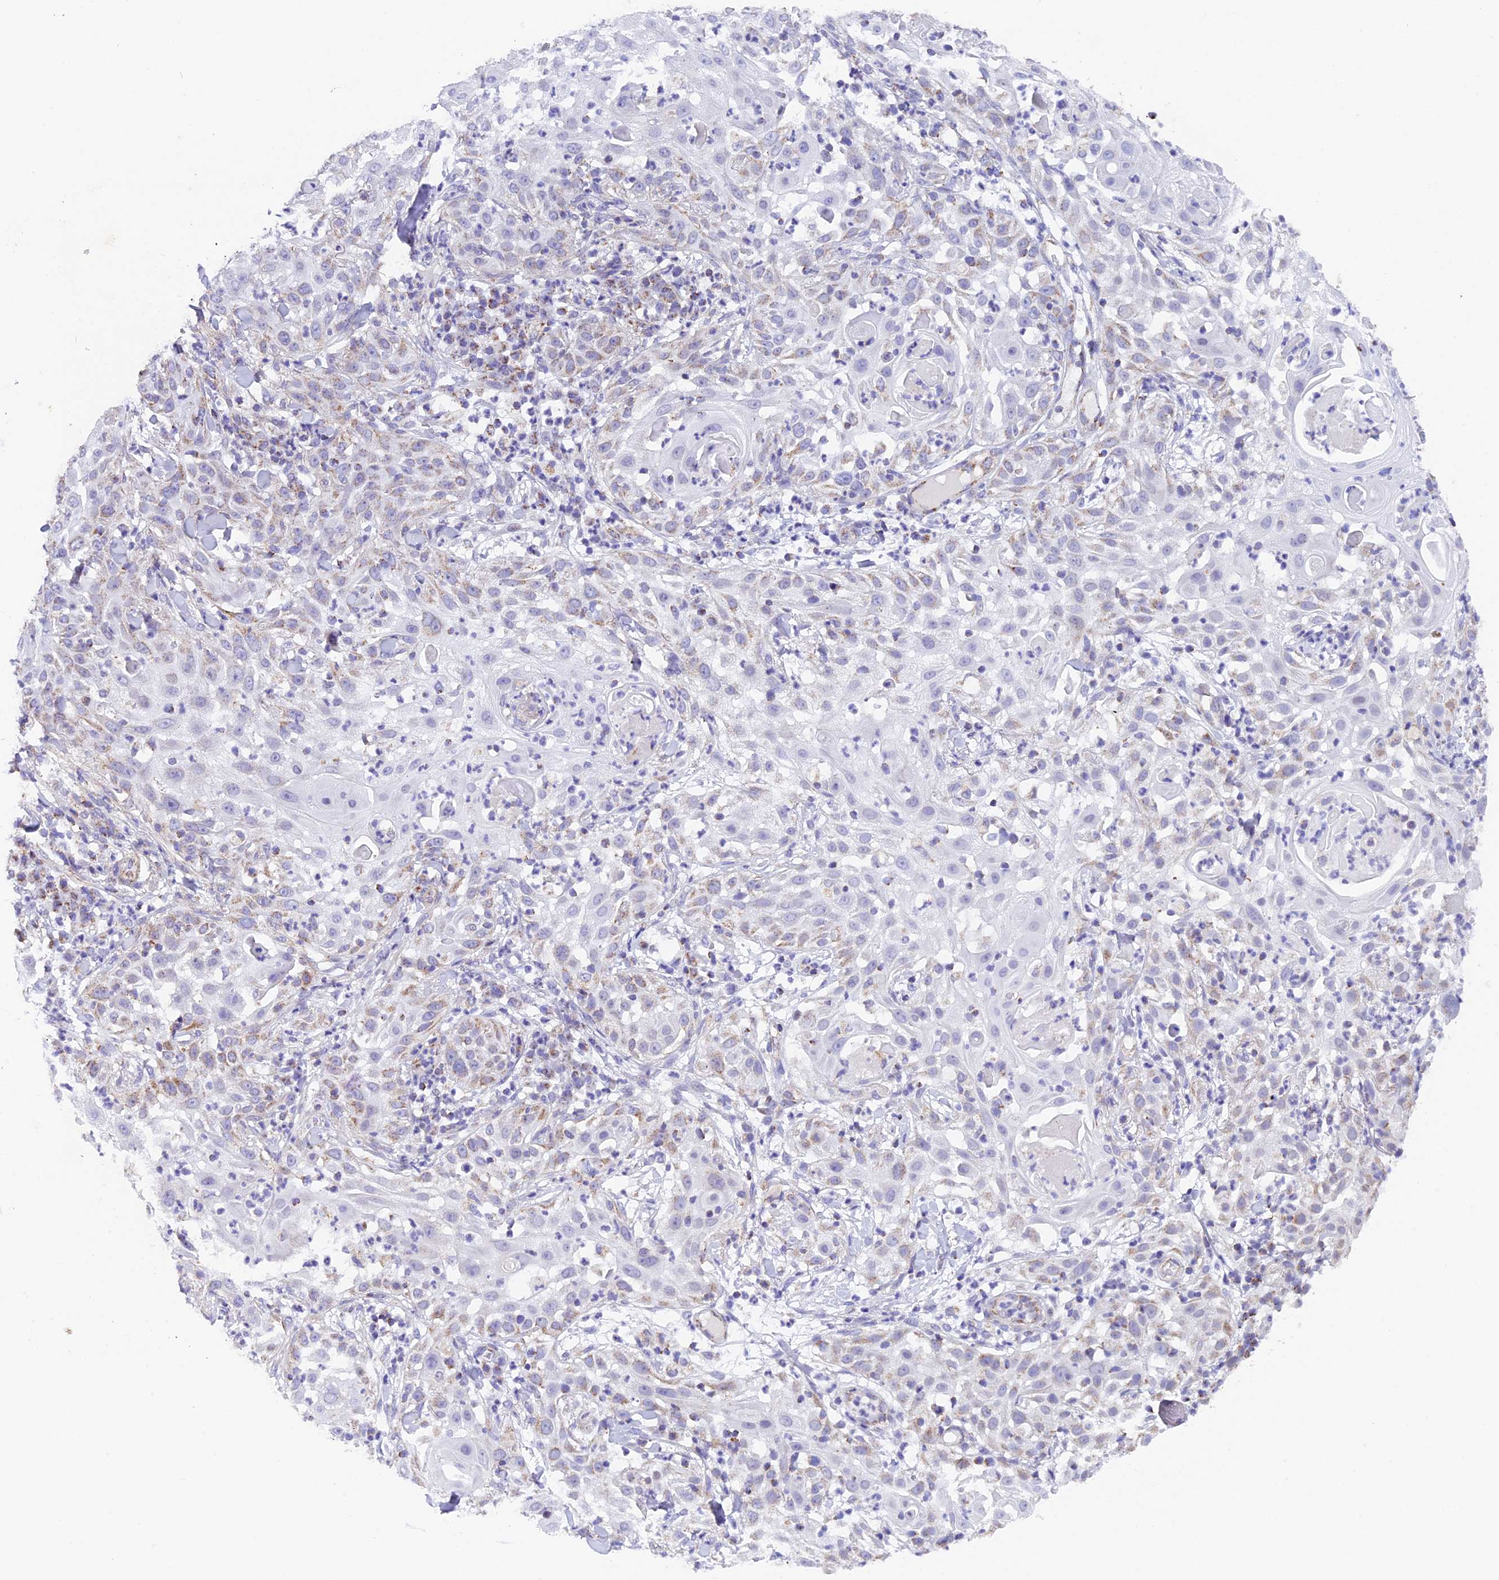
{"staining": {"intensity": "moderate", "quantity": "<25%", "location": "cytoplasmic/membranous"}, "tissue": "skin cancer", "cell_type": "Tumor cells", "image_type": "cancer", "snomed": [{"axis": "morphology", "description": "Squamous cell carcinoma, NOS"}, {"axis": "topography", "description": "Skin"}], "caption": "Immunohistochemistry of skin cancer (squamous cell carcinoma) shows low levels of moderate cytoplasmic/membranous positivity in approximately <25% of tumor cells.", "gene": "TFAM", "patient": {"sex": "female", "age": 44}}